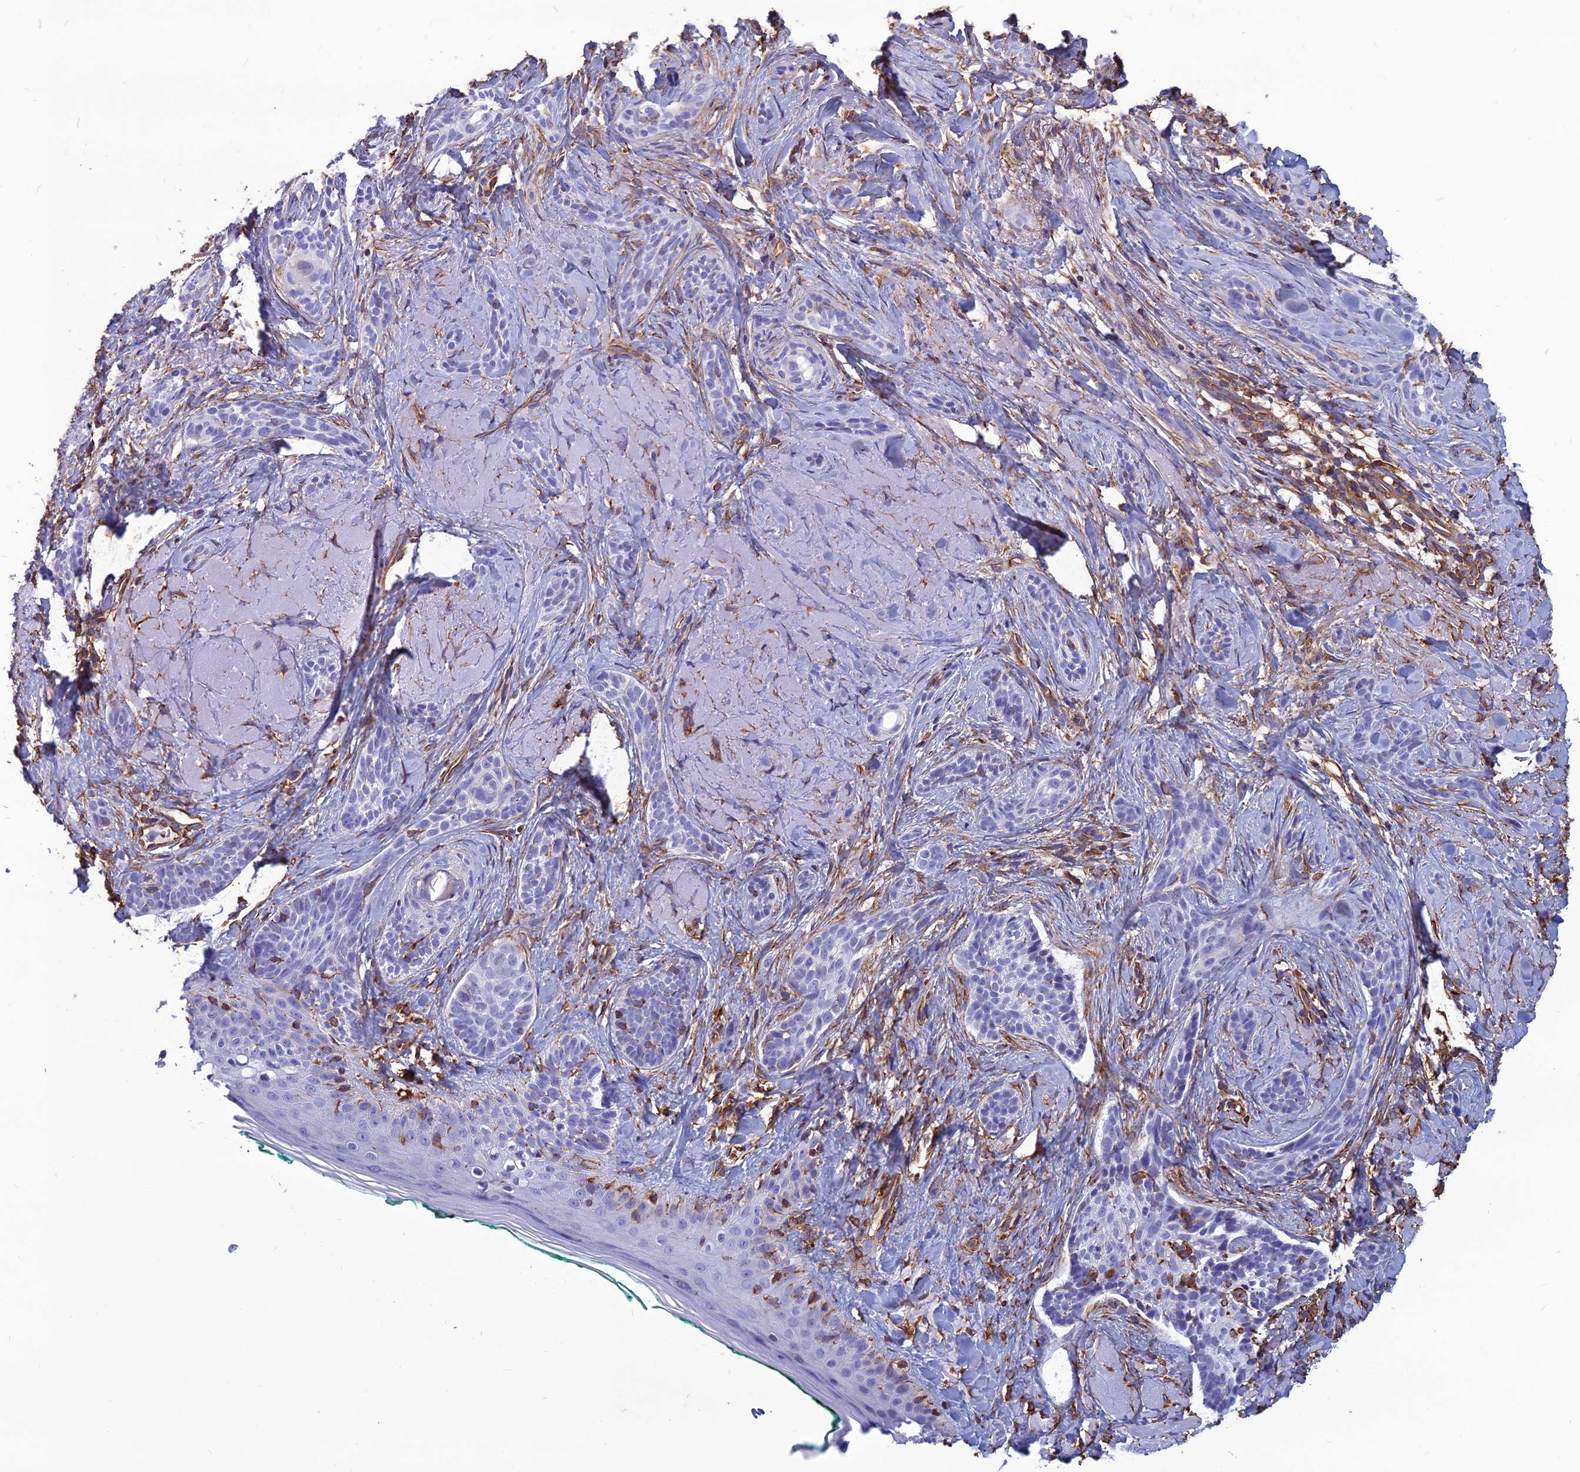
{"staining": {"intensity": "negative", "quantity": "none", "location": "none"}, "tissue": "skin cancer", "cell_type": "Tumor cells", "image_type": "cancer", "snomed": [{"axis": "morphology", "description": "Basal cell carcinoma"}, {"axis": "topography", "description": "Skin"}], "caption": "This is an immunohistochemistry (IHC) image of human skin basal cell carcinoma. There is no expression in tumor cells.", "gene": "PSMD11", "patient": {"sex": "male", "age": 71}}